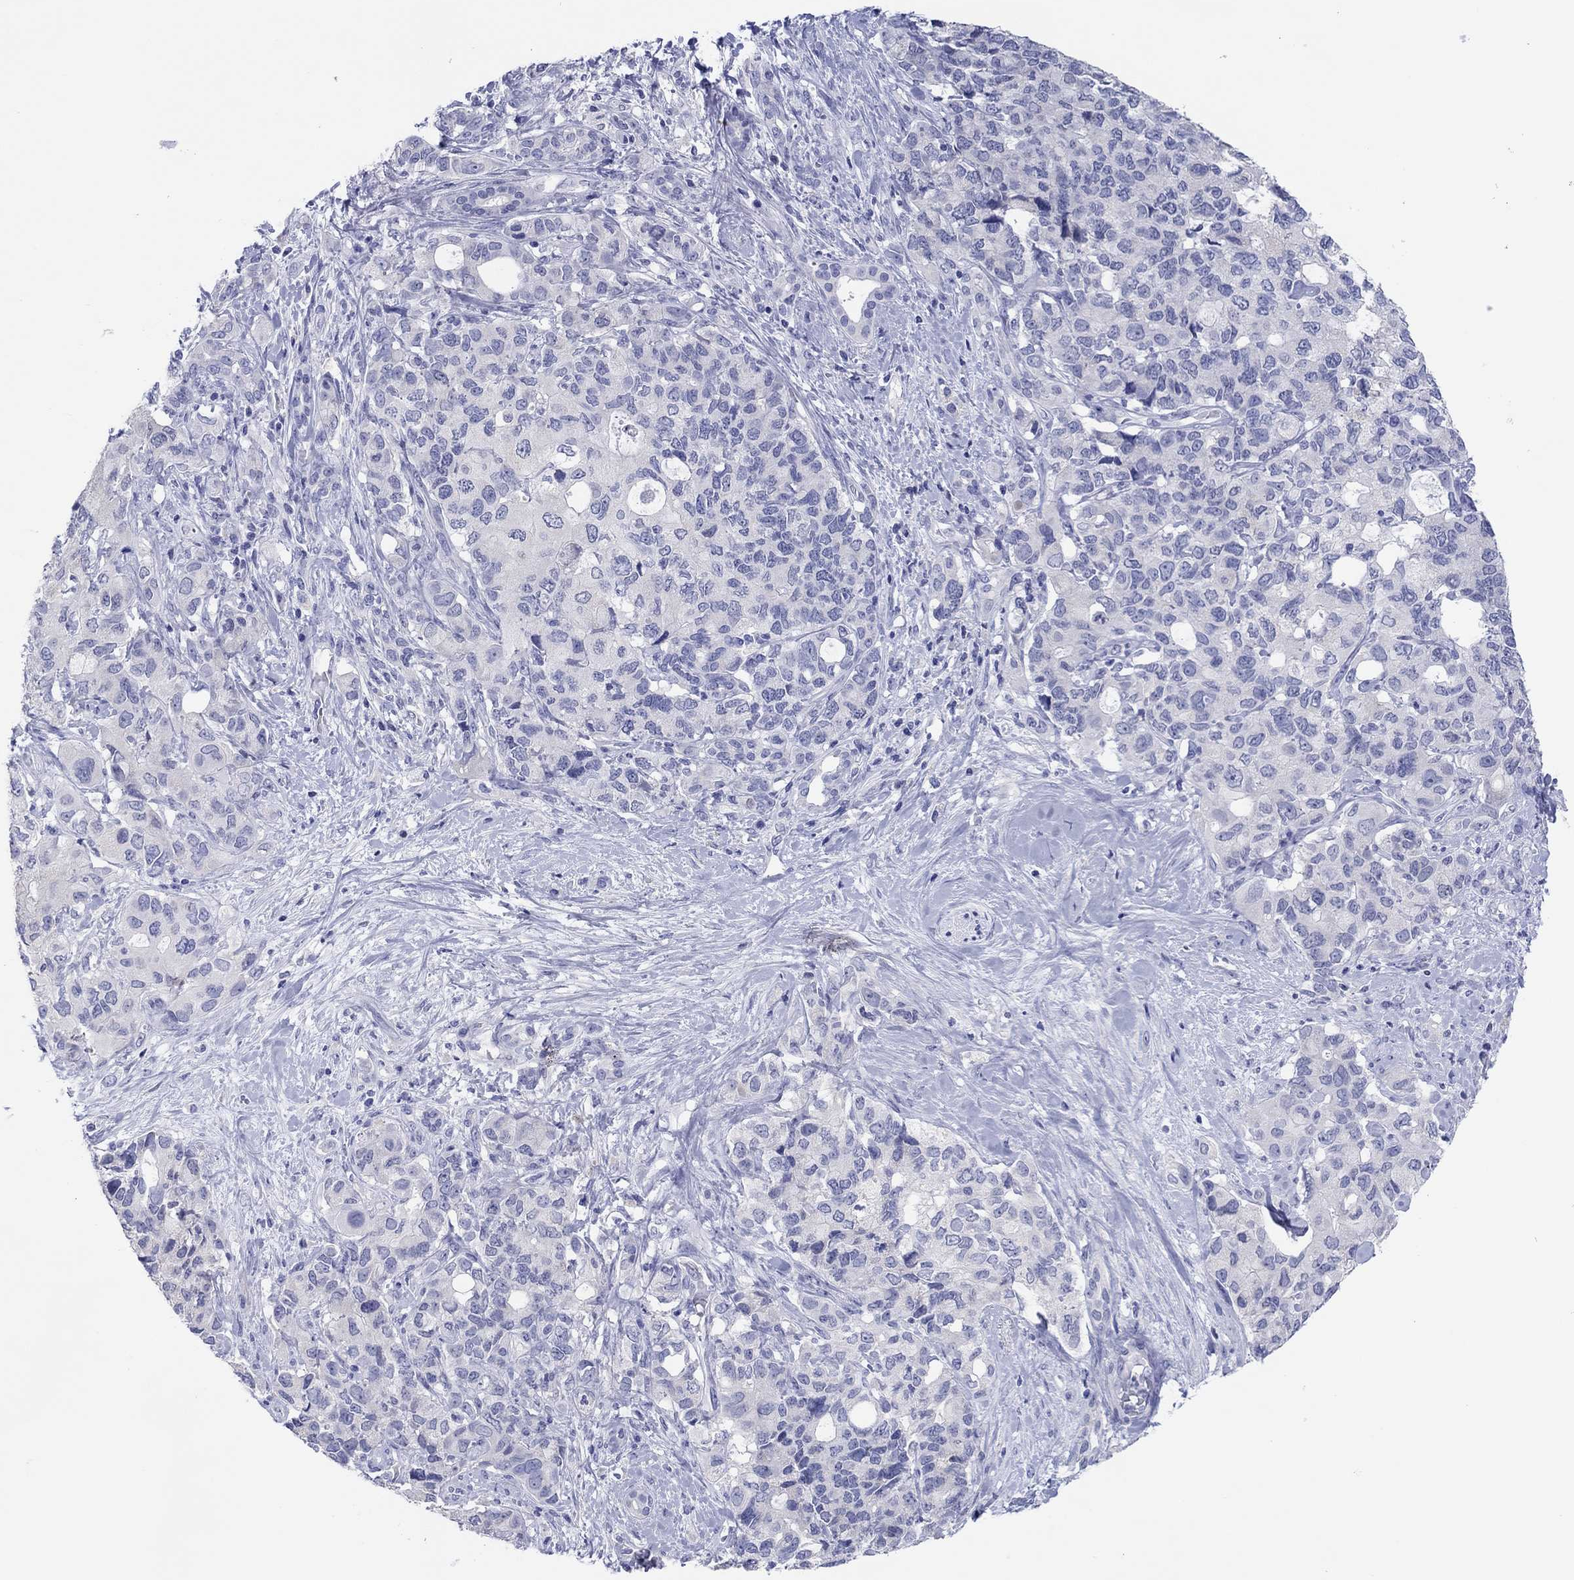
{"staining": {"intensity": "negative", "quantity": "none", "location": "none"}, "tissue": "pancreatic cancer", "cell_type": "Tumor cells", "image_type": "cancer", "snomed": [{"axis": "morphology", "description": "Adenocarcinoma, NOS"}, {"axis": "topography", "description": "Pancreas"}], "caption": "Tumor cells show no significant expression in pancreatic cancer.", "gene": "ERICH3", "patient": {"sex": "female", "age": 56}}